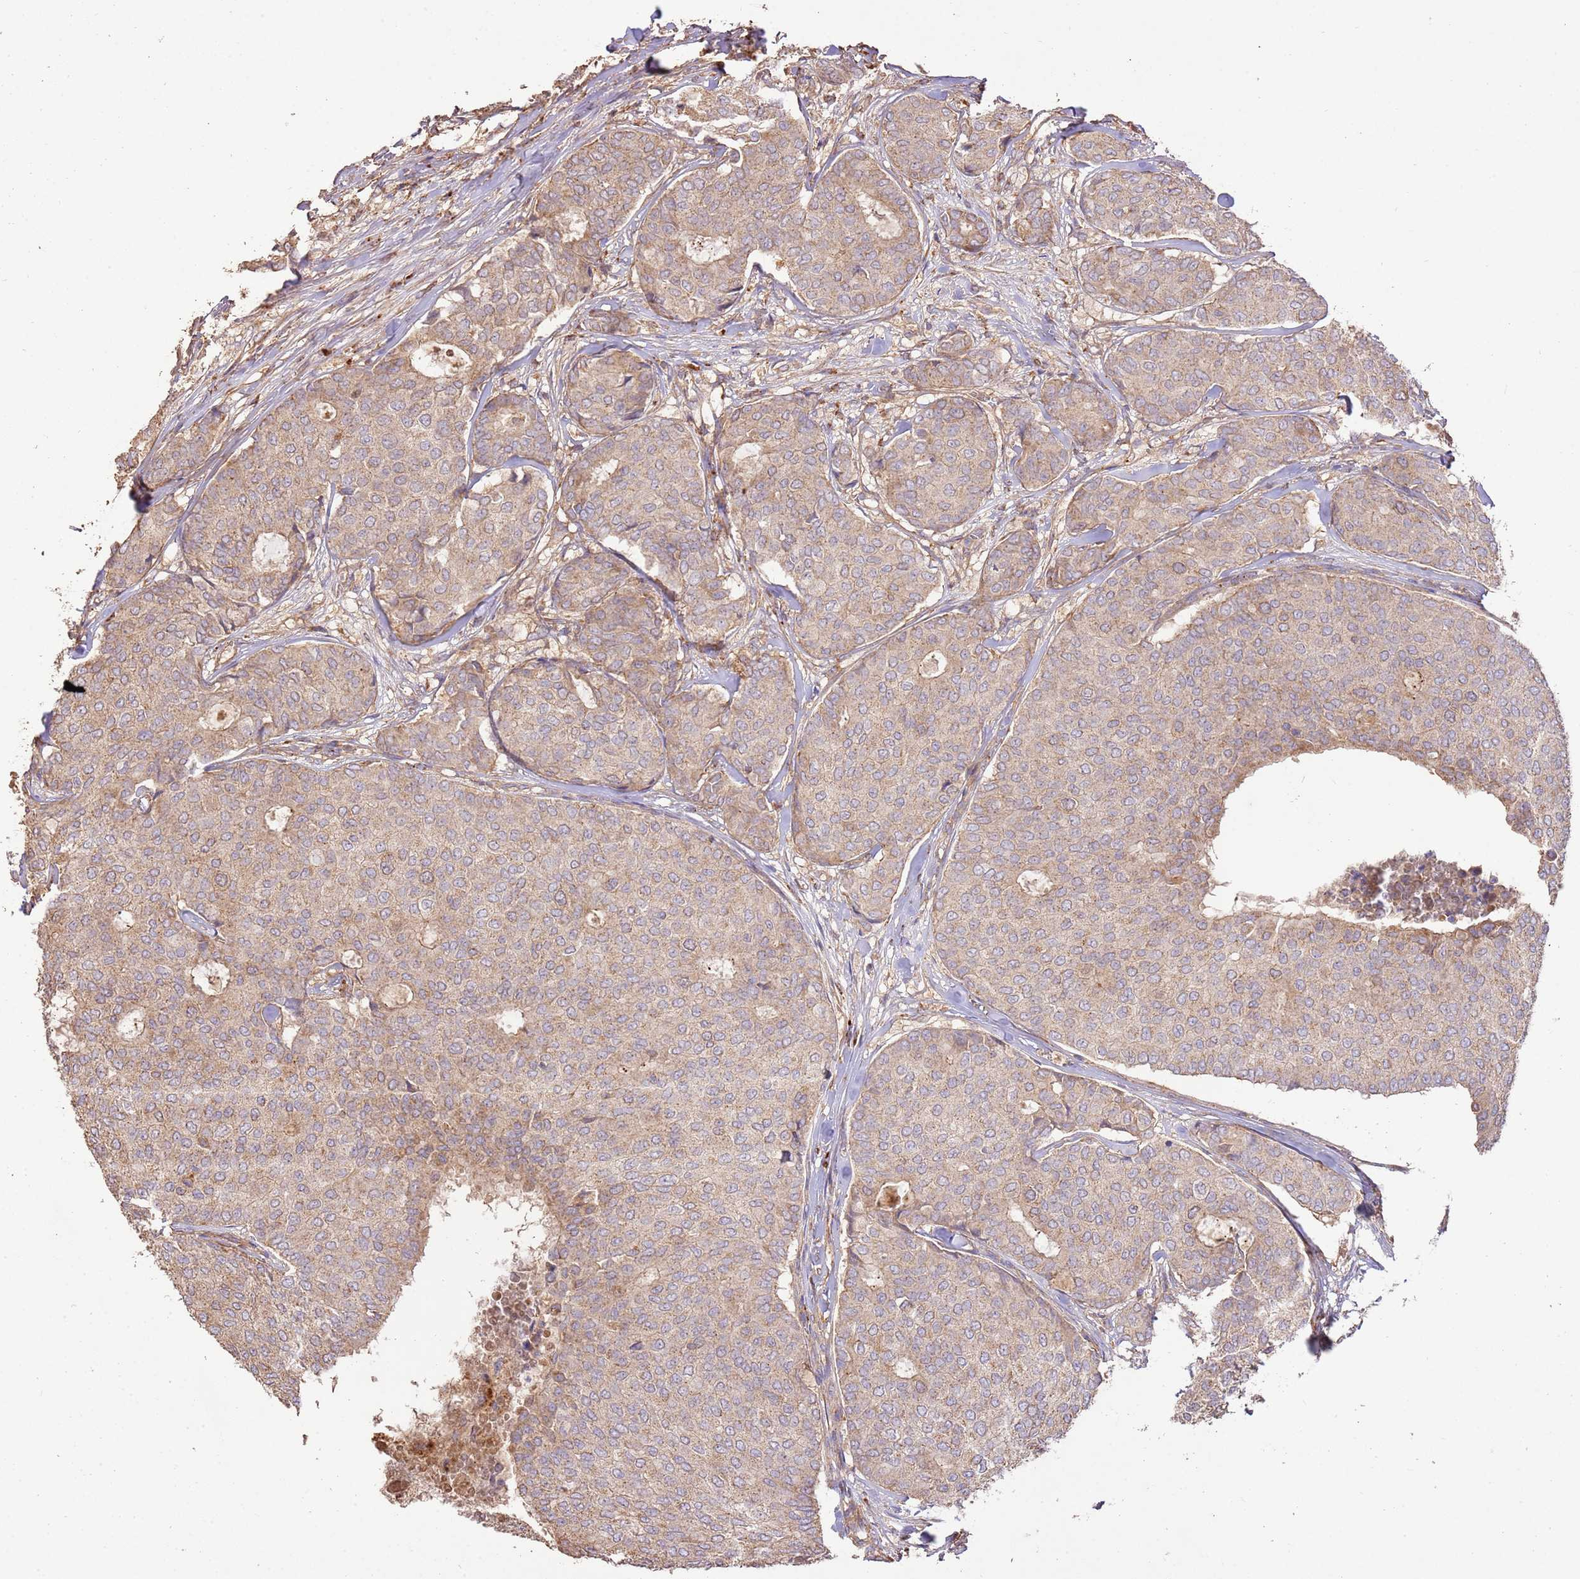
{"staining": {"intensity": "weak", "quantity": ">75%", "location": "cytoplasmic/membranous"}, "tissue": "breast cancer", "cell_type": "Tumor cells", "image_type": "cancer", "snomed": [{"axis": "morphology", "description": "Duct carcinoma"}, {"axis": "topography", "description": "Breast"}], "caption": "High-magnification brightfield microscopy of breast cancer stained with DAB (brown) and counterstained with hematoxylin (blue). tumor cells exhibit weak cytoplasmic/membranous positivity is seen in about>75% of cells.", "gene": "CEP55", "patient": {"sex": "female", "age": 75}}